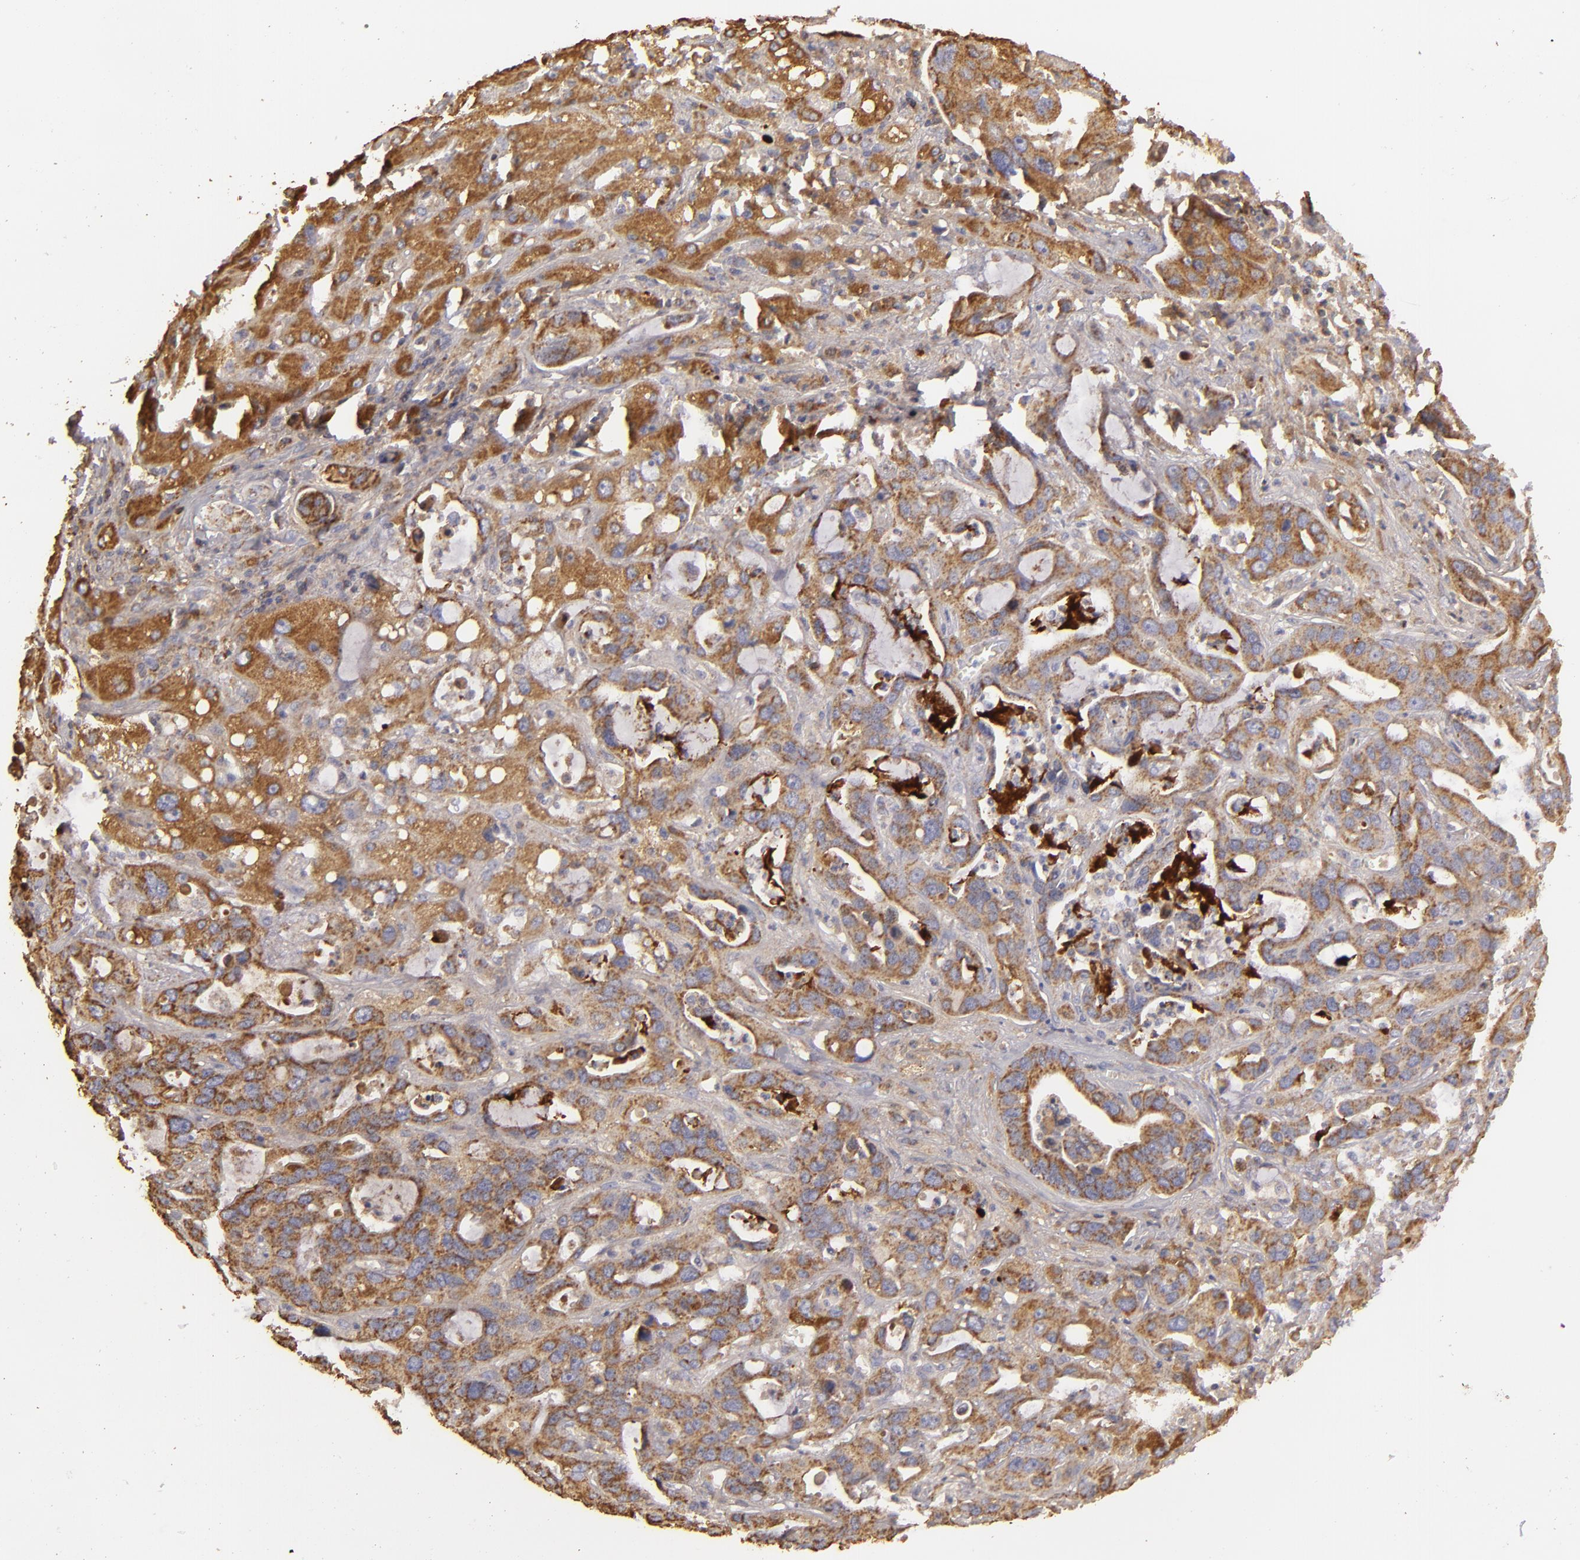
{"staining": {"intensity": "moderate", "quantity": ">75%", "location": "cytoplasmic/membranous"}, "tissue": "liver cancer", "cell_type": "Tumor cells", "image_type": "cancer", "snomed": [{"axis": "morphology", "description": "Cholangiocarcinoma"}, {"axis": "topography", "description": "Liver"}], "caption": "This is a micrograph of immunohistochemistry staining of liver cancer, which shows moderate positivity in the cytoplasmic/membranous of tumor cells.", "gene": "CFB", "patient": {"sex": "female", "age": 65}}